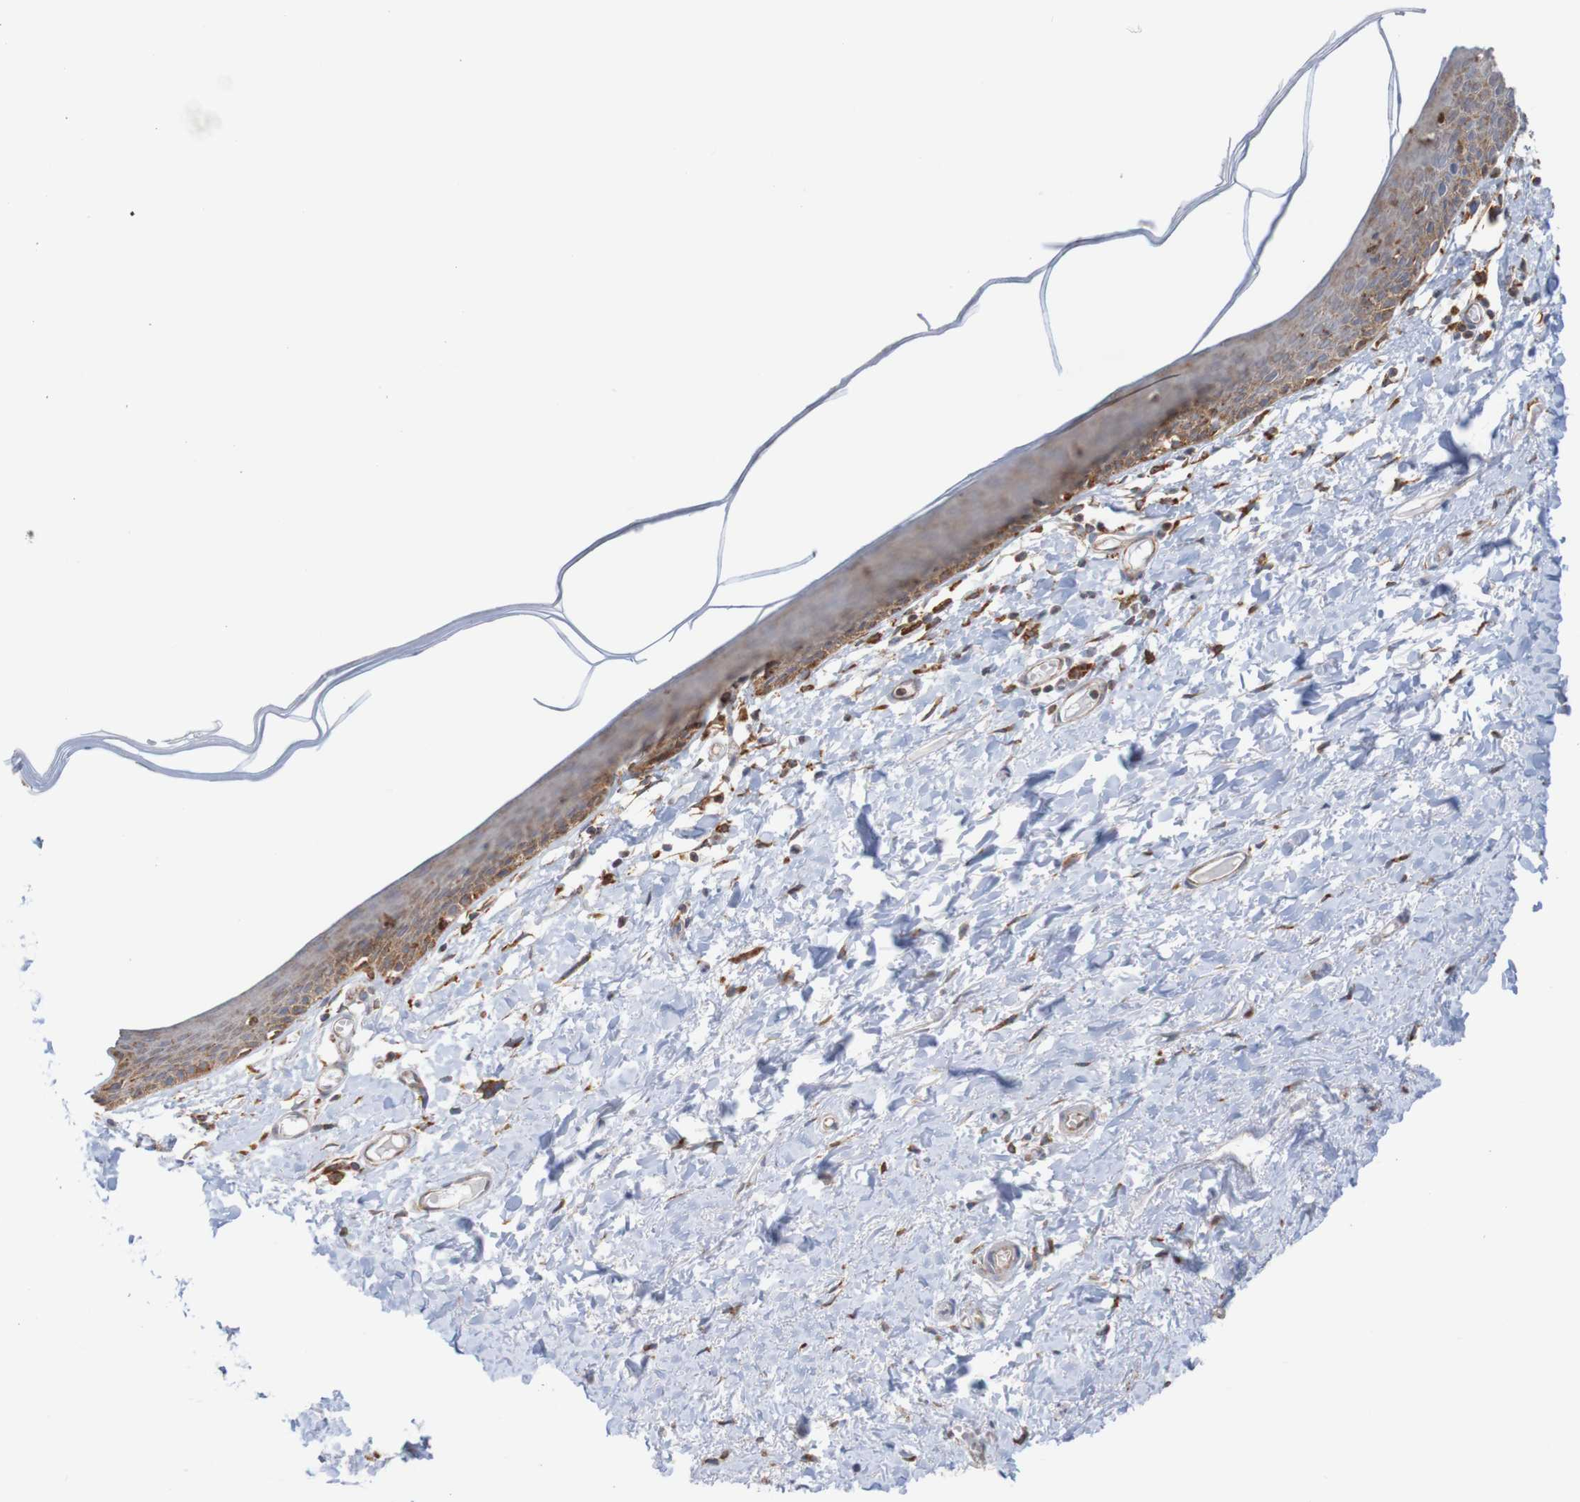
{"staining": {"intensity": "moderate", "quantity": "<25%", "location": "cytoplasmic/membranous"}, "tissue": "skin", "cell_type": "Epidermal cells", "image_type": "normal", "snomed": [{"axis": "morphology", "description": "Normal tissue, NOS"}, {"axis": "topography", "description": "Vulva"}], "caption": "An image showing moderate cytoplasmic/membranous expression in approximately <25% of epidermal cells in benign skin, as visualized by brown immunohistochemical staining.", "gene": "PDIA3", "patient": {"sex": "female", "age": 54}}